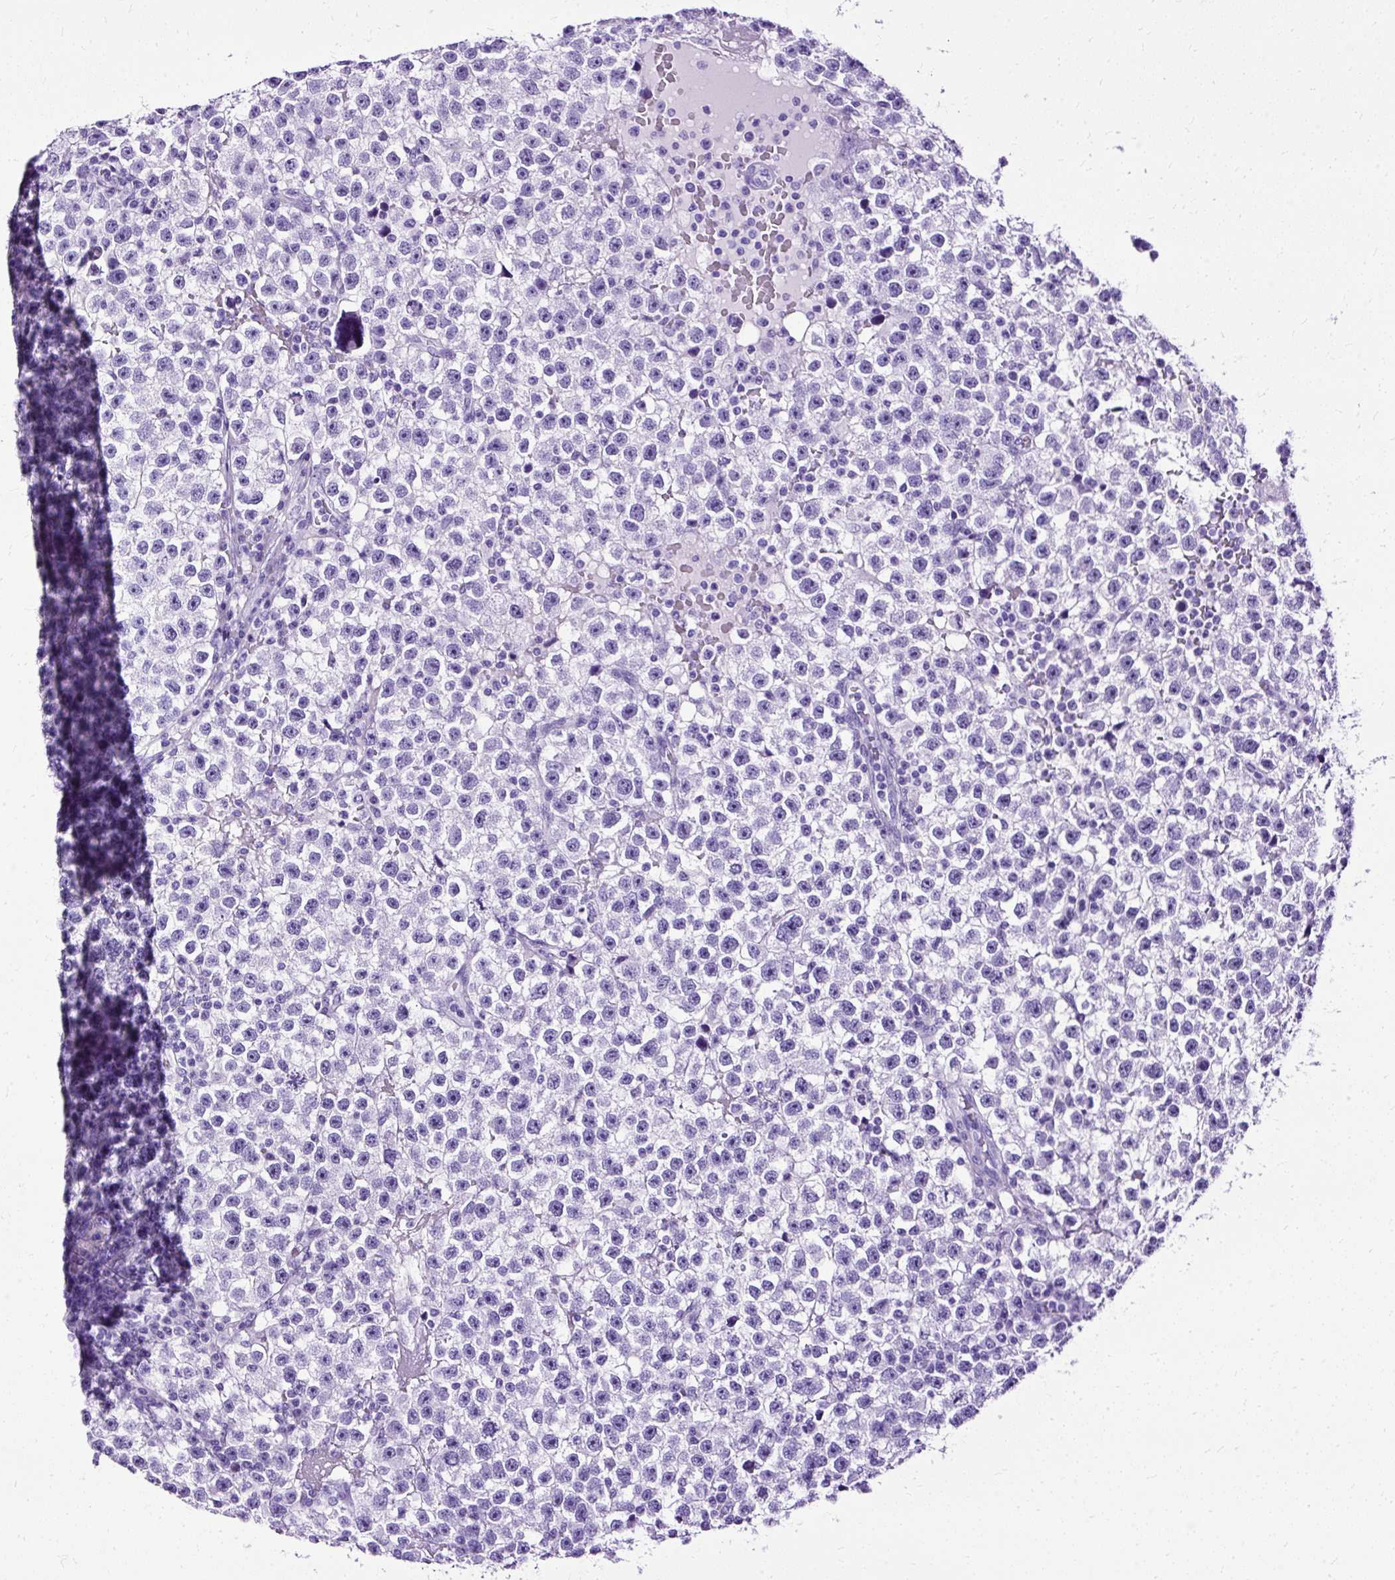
{"staining": {"intensity": "negative", "quantity": "none", "location": "none"}, "tissue": "testis cancer", "cell_type": "Tumor cells", "image_type": "cancer", "snomed": [{"axis": "morphology", "description": "Seminoma, NOS"}, {"axis": "topography", "description": "Testis"}], "caption": "Seminoma (testis) was stained to show a protein in brown. There is no significant positivity in tumor cells. (IHC, brightfield microscopy, high magnification).", "gene": "SLC8A2", "patient": {"sex": "male", "age": 22}}